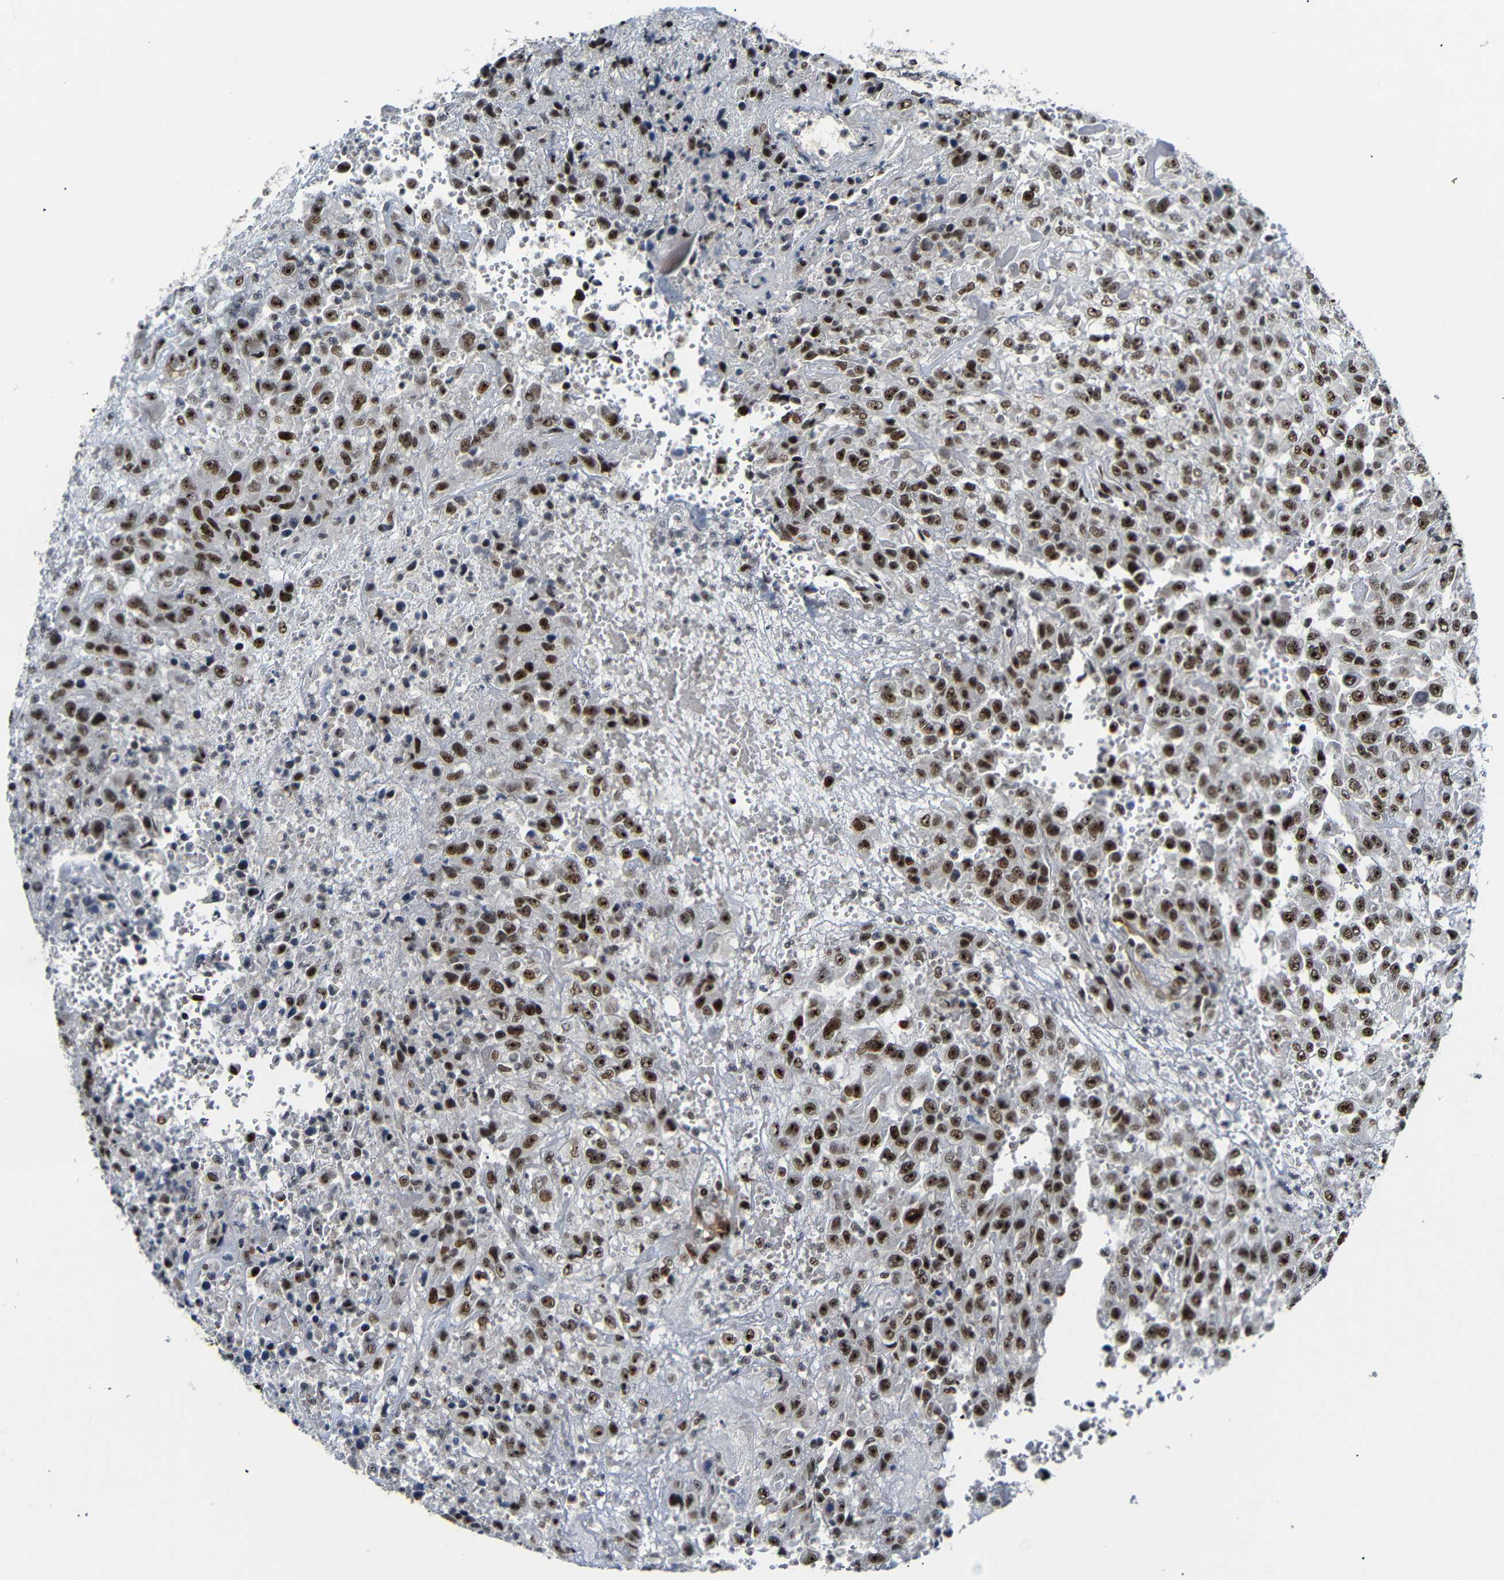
{"staining": {"intensity": "strong", "quantity": ">75%", "location": "nuclear"}, "tissue": "urothelial cancer", "cell_type": "Tumor cells", "image_type": "cancer", "snomed": [{"axis": "morphology", "description": "Urothelial carcinoma, High grade"}, {"axis": "topography", "description": "Urinary bladder"}], "caption": "Immunohistochemical staining of urothelial carcinoma (high-grade) shows strong nuclear protein positivity in about >75% of tumor cells. (IHC, brightfield microscopy, high magnification).", "gene": "SETDB2", "patient": {"sex": "male", "age": 46}}